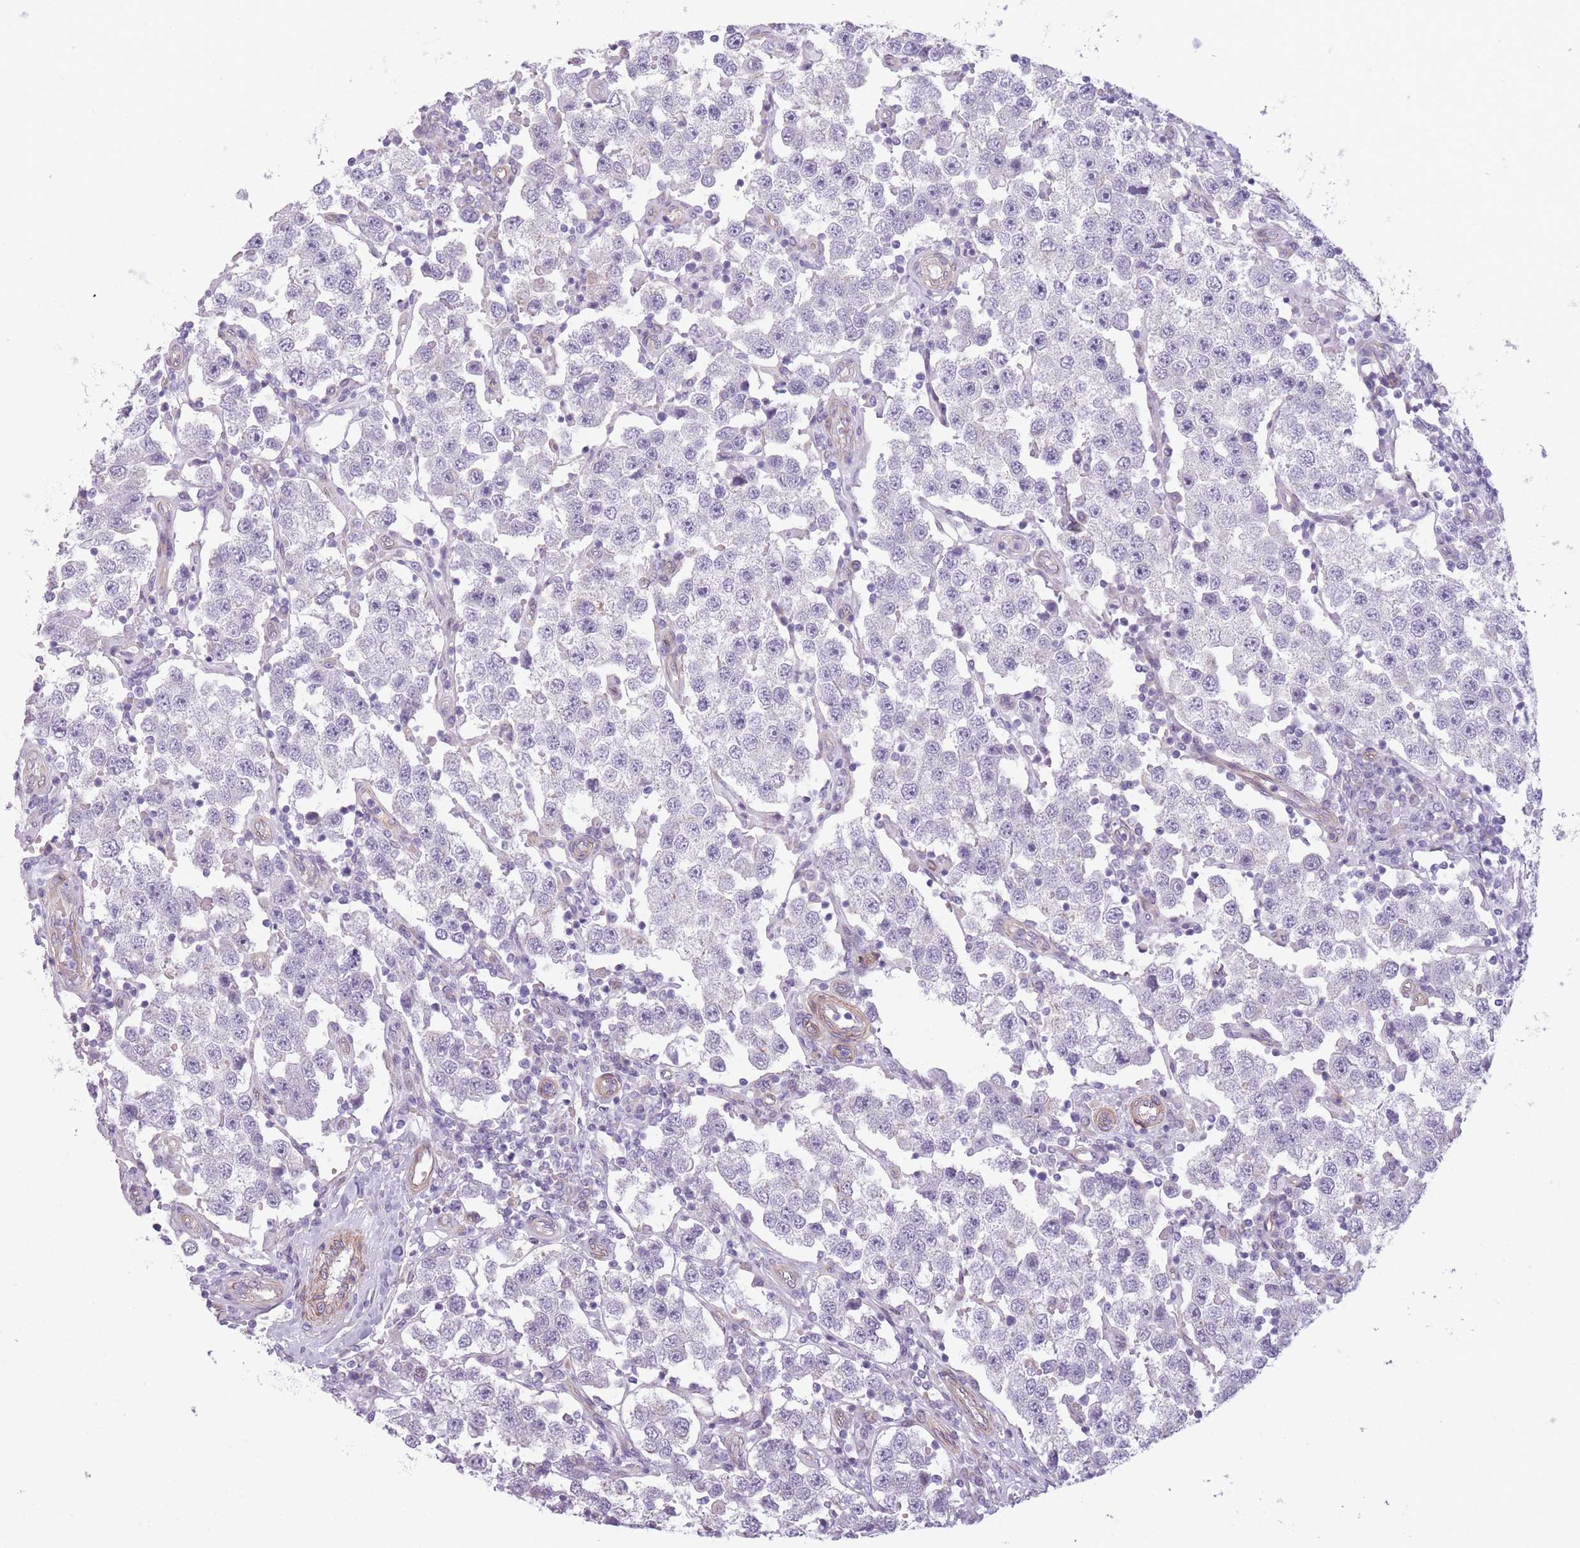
{"staining": {"intensity": "negative", "quantity": "none", "location": "none"}, "tissue": "testis cancer", "cell_type": "Tumor cells", "image_type": "cancer", "snomed": [{"axis": "morphology", "description": "Seminoma, NOS"}, {"axis": "topography", "description": "Testis"}], "caption": "Immunohistochemical staining of testis cancer (seminoma) reveals no significant positivity in tumor cells. The staining was performed using DAB to visualize the protein expression in brown, while the nuclei were stained in blue with hematoxylin (Magnification: 20x).", "gene": "OR6B3", "patient": {"sex": "male", "age": 37}}